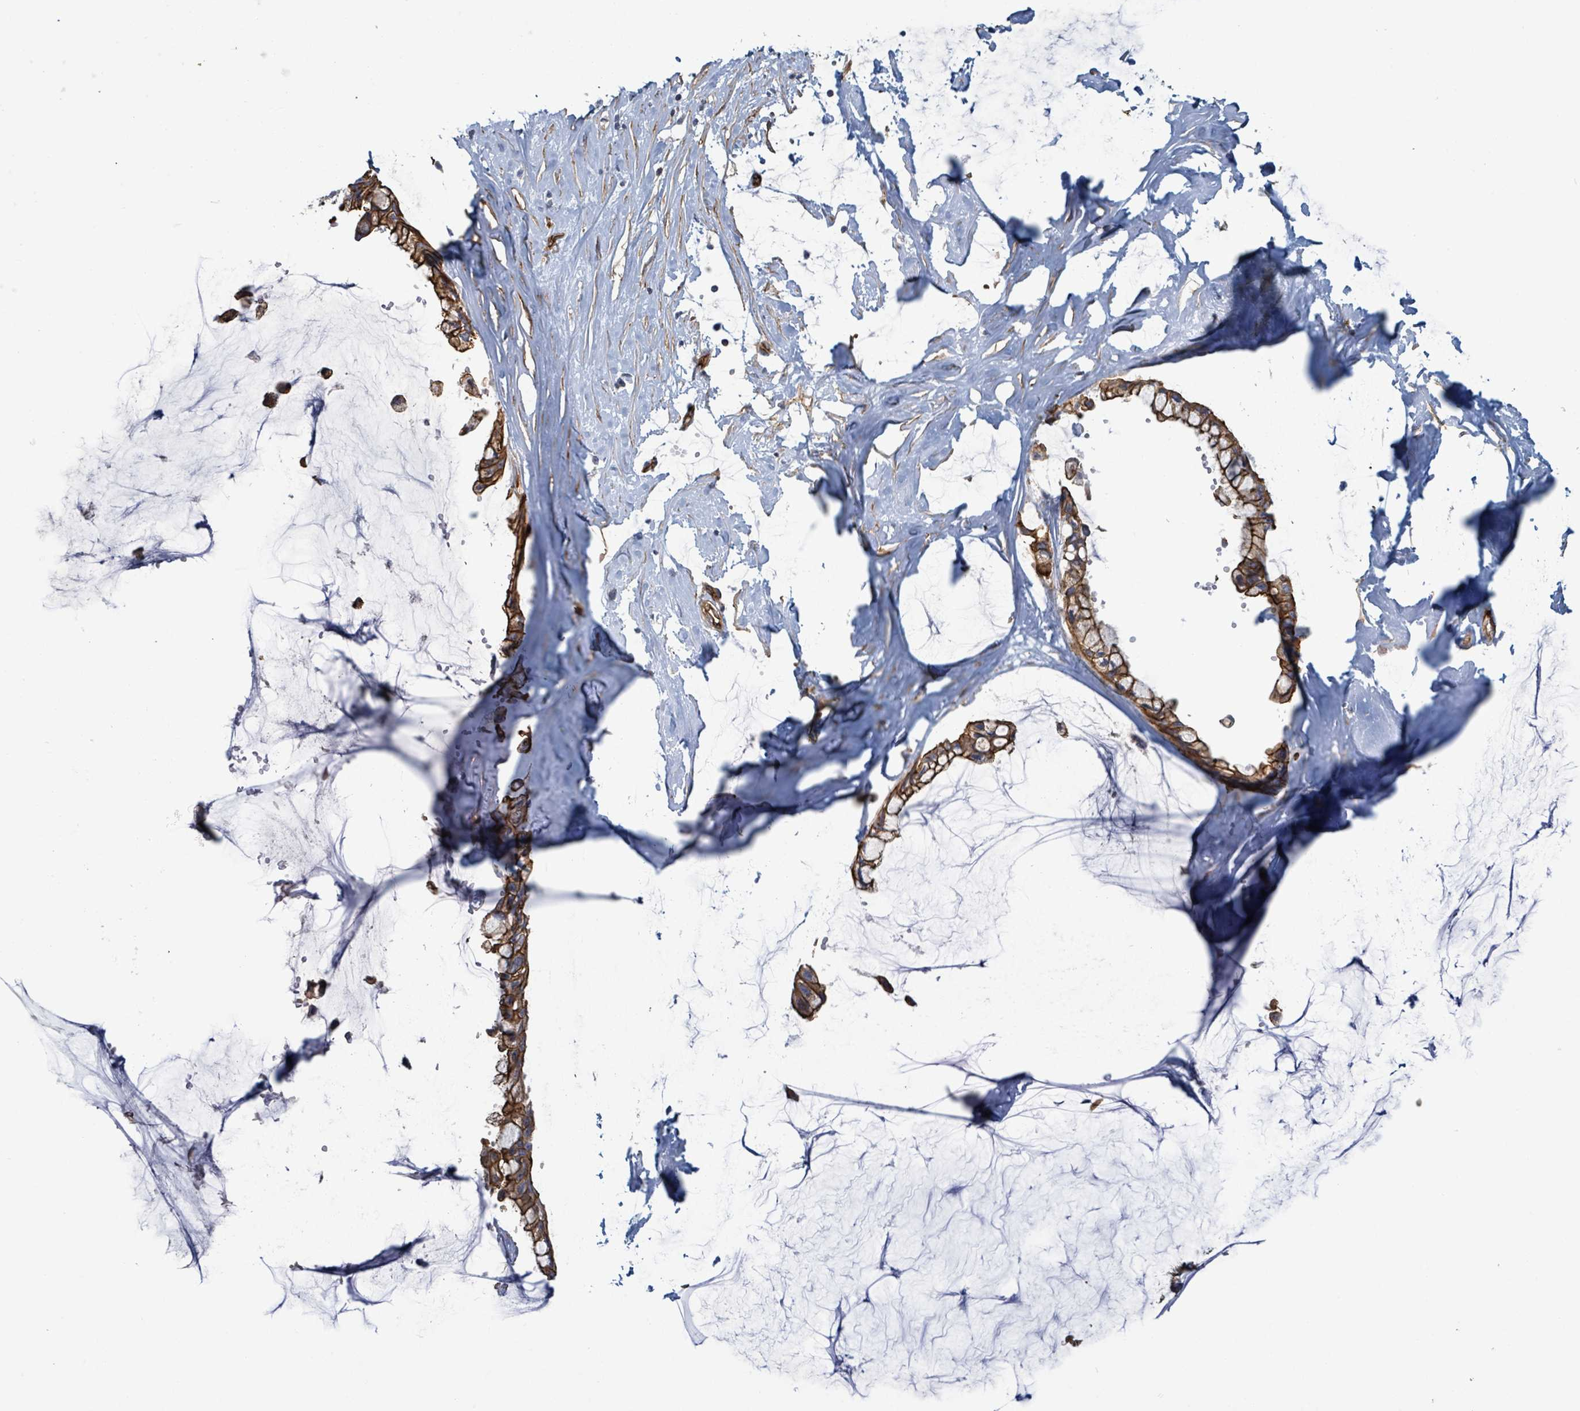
{"staining": {"intensity": "strong", "quantity": ">75%", "location": "cytoplasmic/membranous"}, "tissue": "ovarian cancer", "cell_type": "Tumor cells", "image_type": "cancer", "snomed": [{"axis": "morphology", "description": "Cystadenocarcinoma, mucinous, NOS"}, {"axis": "topography", "description": "Ovary"}], "caption": "A brown stain highlights strong cytoplasmic/membranous expression of a protein in ovarian mucinous cystadenocarcinoma tumor cells. (Stains: DAB (3,3'-diaminobenzidine) in brown, nuclei in blue, Microscopy: brightfield microscopy at high magnification).", "gene": "LDOC1", "patient": {"sex": "female", "age": 39}}